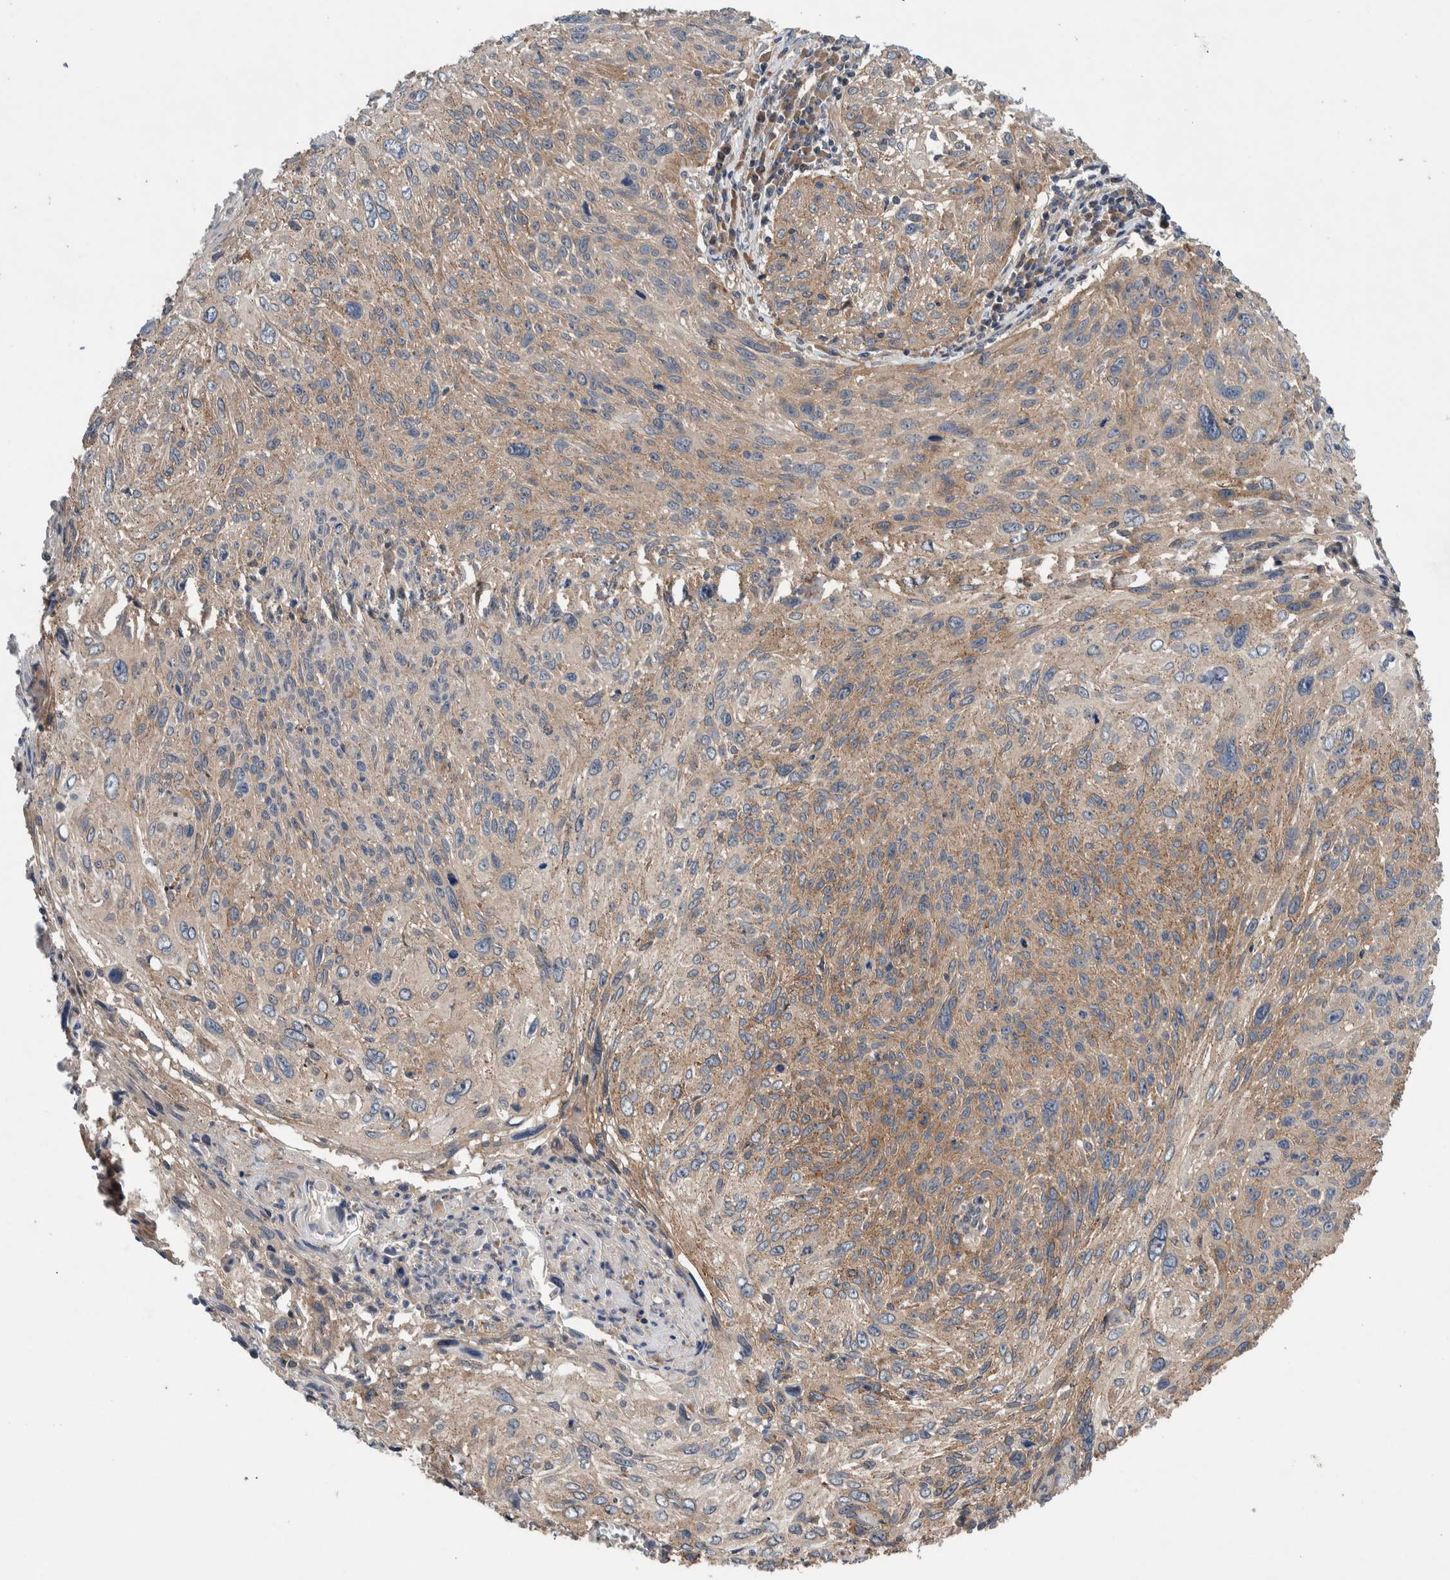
{"staining": {"intensity": "weak", "quantity": ">75%", "location": "cytoplasmic/membranous"}, "tissue": "cervical cancer", "cell_type": "Tumor cells", "image_type": "cancer", "snomed": [{"axis": "morphology", "description": "Squamous cell carcinoma, NOS"}, {"axis": "topography", "description": "Cervix"}], "caption": "A low amount of weak cytoplasmic/membranous expression is appreciated in approximately >75% of tumor cells in cervical cancer tissue.", "gene": "PIK3R6", "patient": {"sex": "female", "age": 51}}